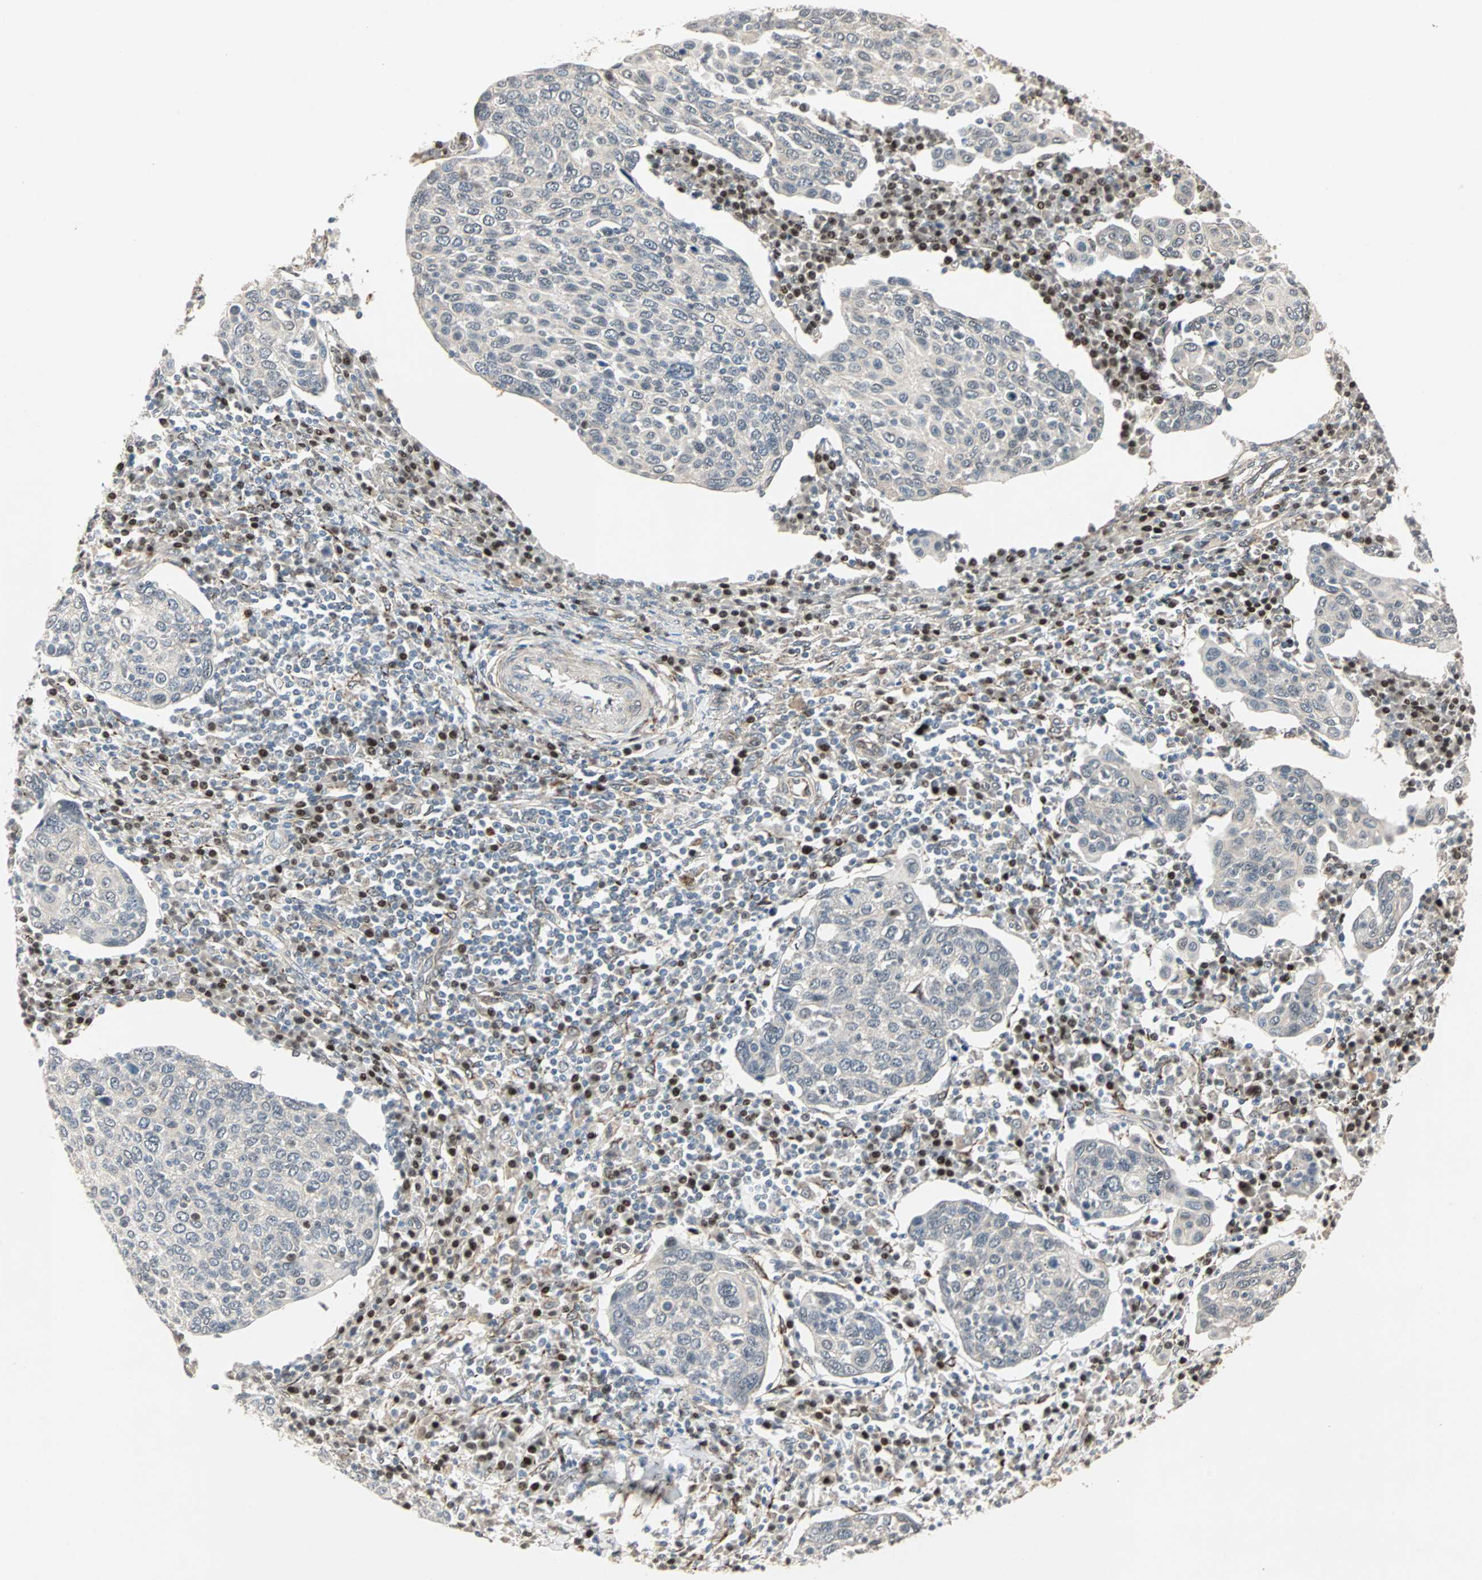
{"staining": {"intensity": "negative", "quantity": "none", "location": "none"}, "tissue": "cervical cancer", "cell_type": "Tumor cells", "image_type": "cancer", "snomed": [{"axis": "morphology", "description": "Squamous cell carcinoma, NOS"}, {"axis": "topography", "description": "Cervix"}], "caption": "A micrograph of human cervical squamous cell carcinoma is negative for staining in tumor cells.", "gene": "TRPV4", "patient": {"sex": "female", "age": 40}}